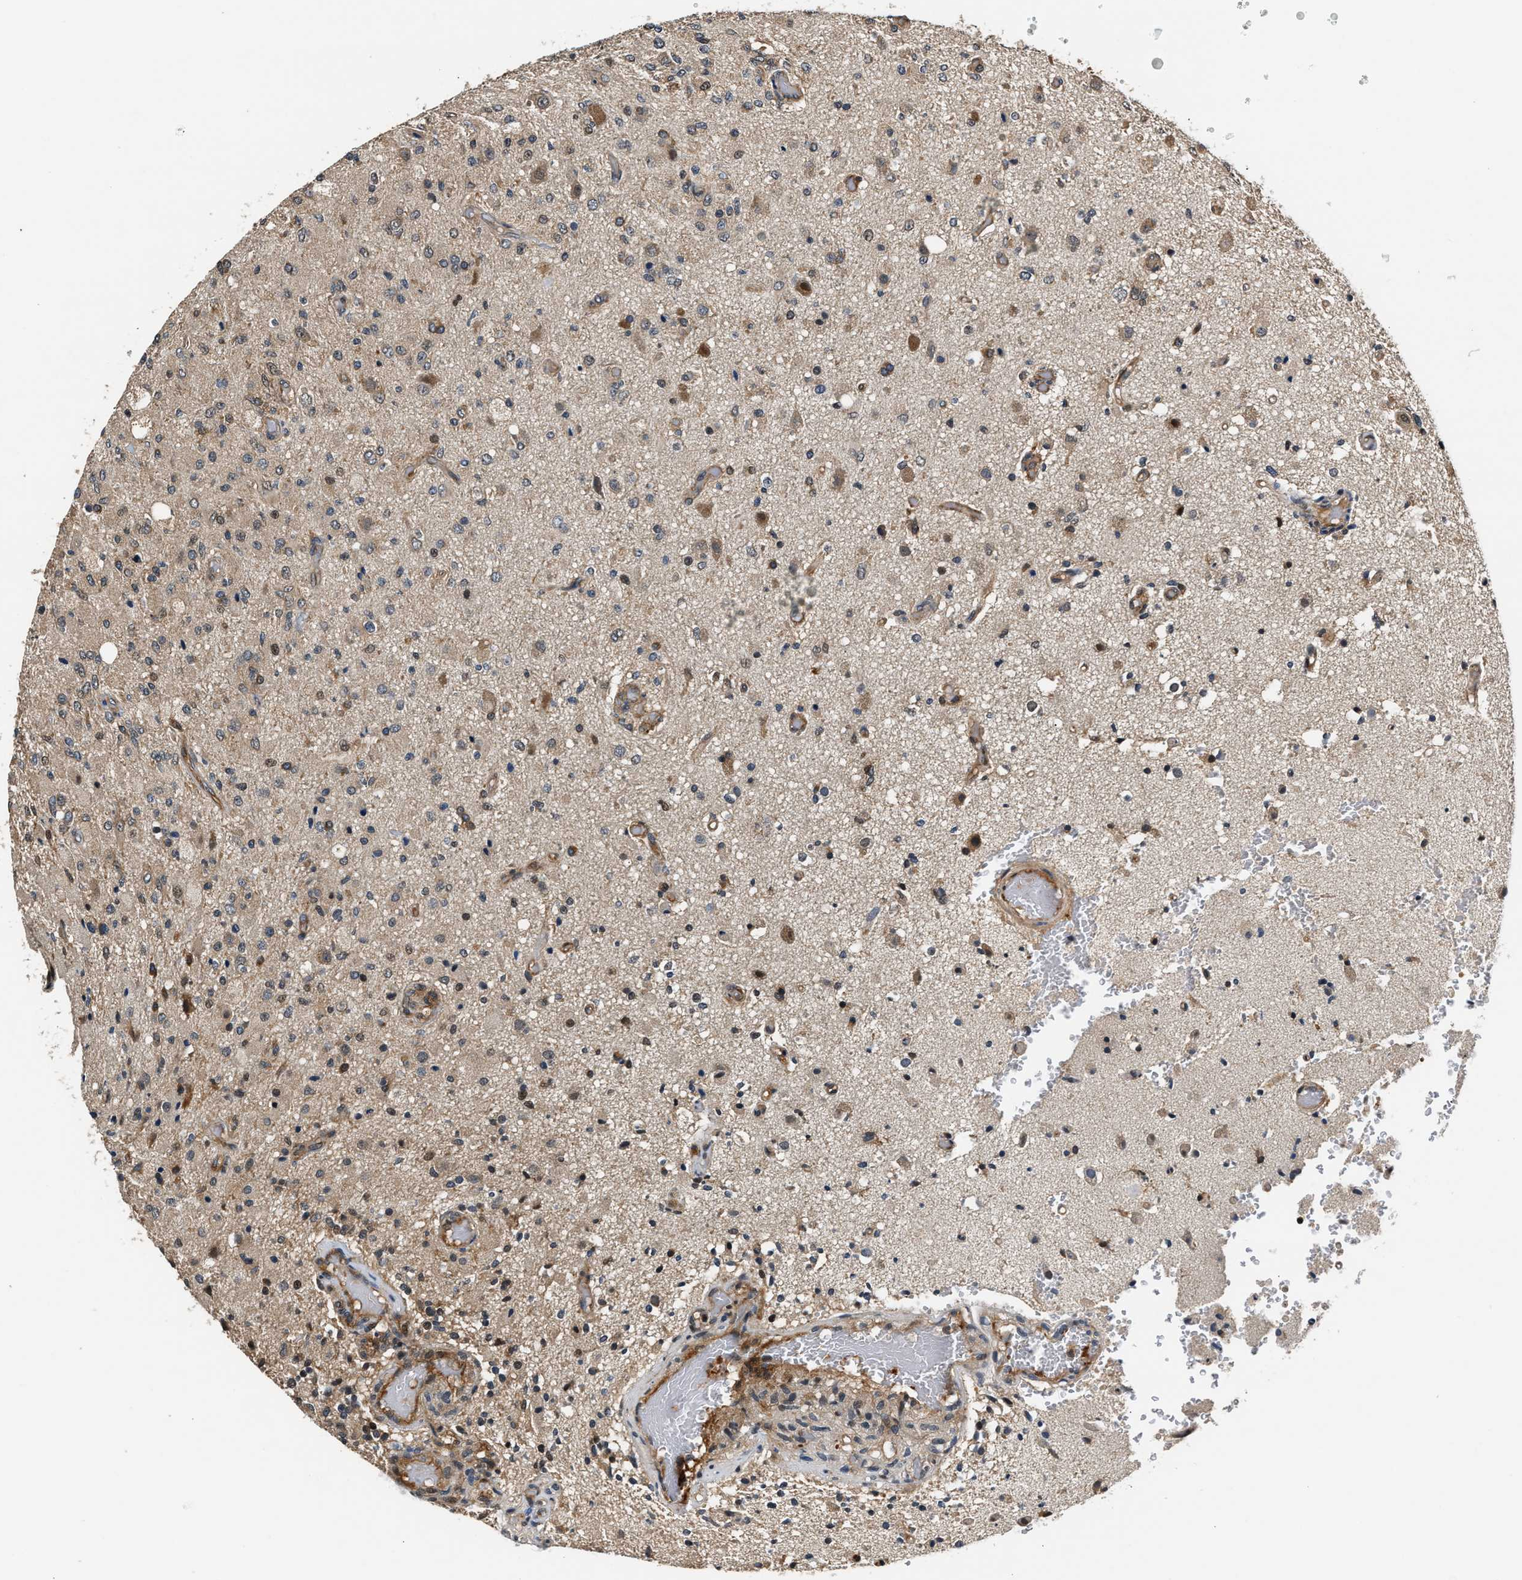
{"staining": {"intensity": "weak", "quantity": "<25%", "location": "nuclear"}, "tissue": "glioma", "cell_type": "Tumor cells", "image_type": "cancer", "snomed": [{"axis": "morphology", "description": "Normal tissue, NOS"}, {"axis": "morphology", "description": "Glioma, malignant, High grade"}, {"axis": "topography", "description": "Cerebral cortex"}], "caption": "Tumor cells show no significant staining in malignant high-grade glioma. Brightfield microscopy of IHC stained with DAB (3,3'-diaminobenzidine) (brown) and hematoxylin (blue), captured at high magnification.", "gene": "TUT7", "patient": {"sex": "male", "age": 77}}